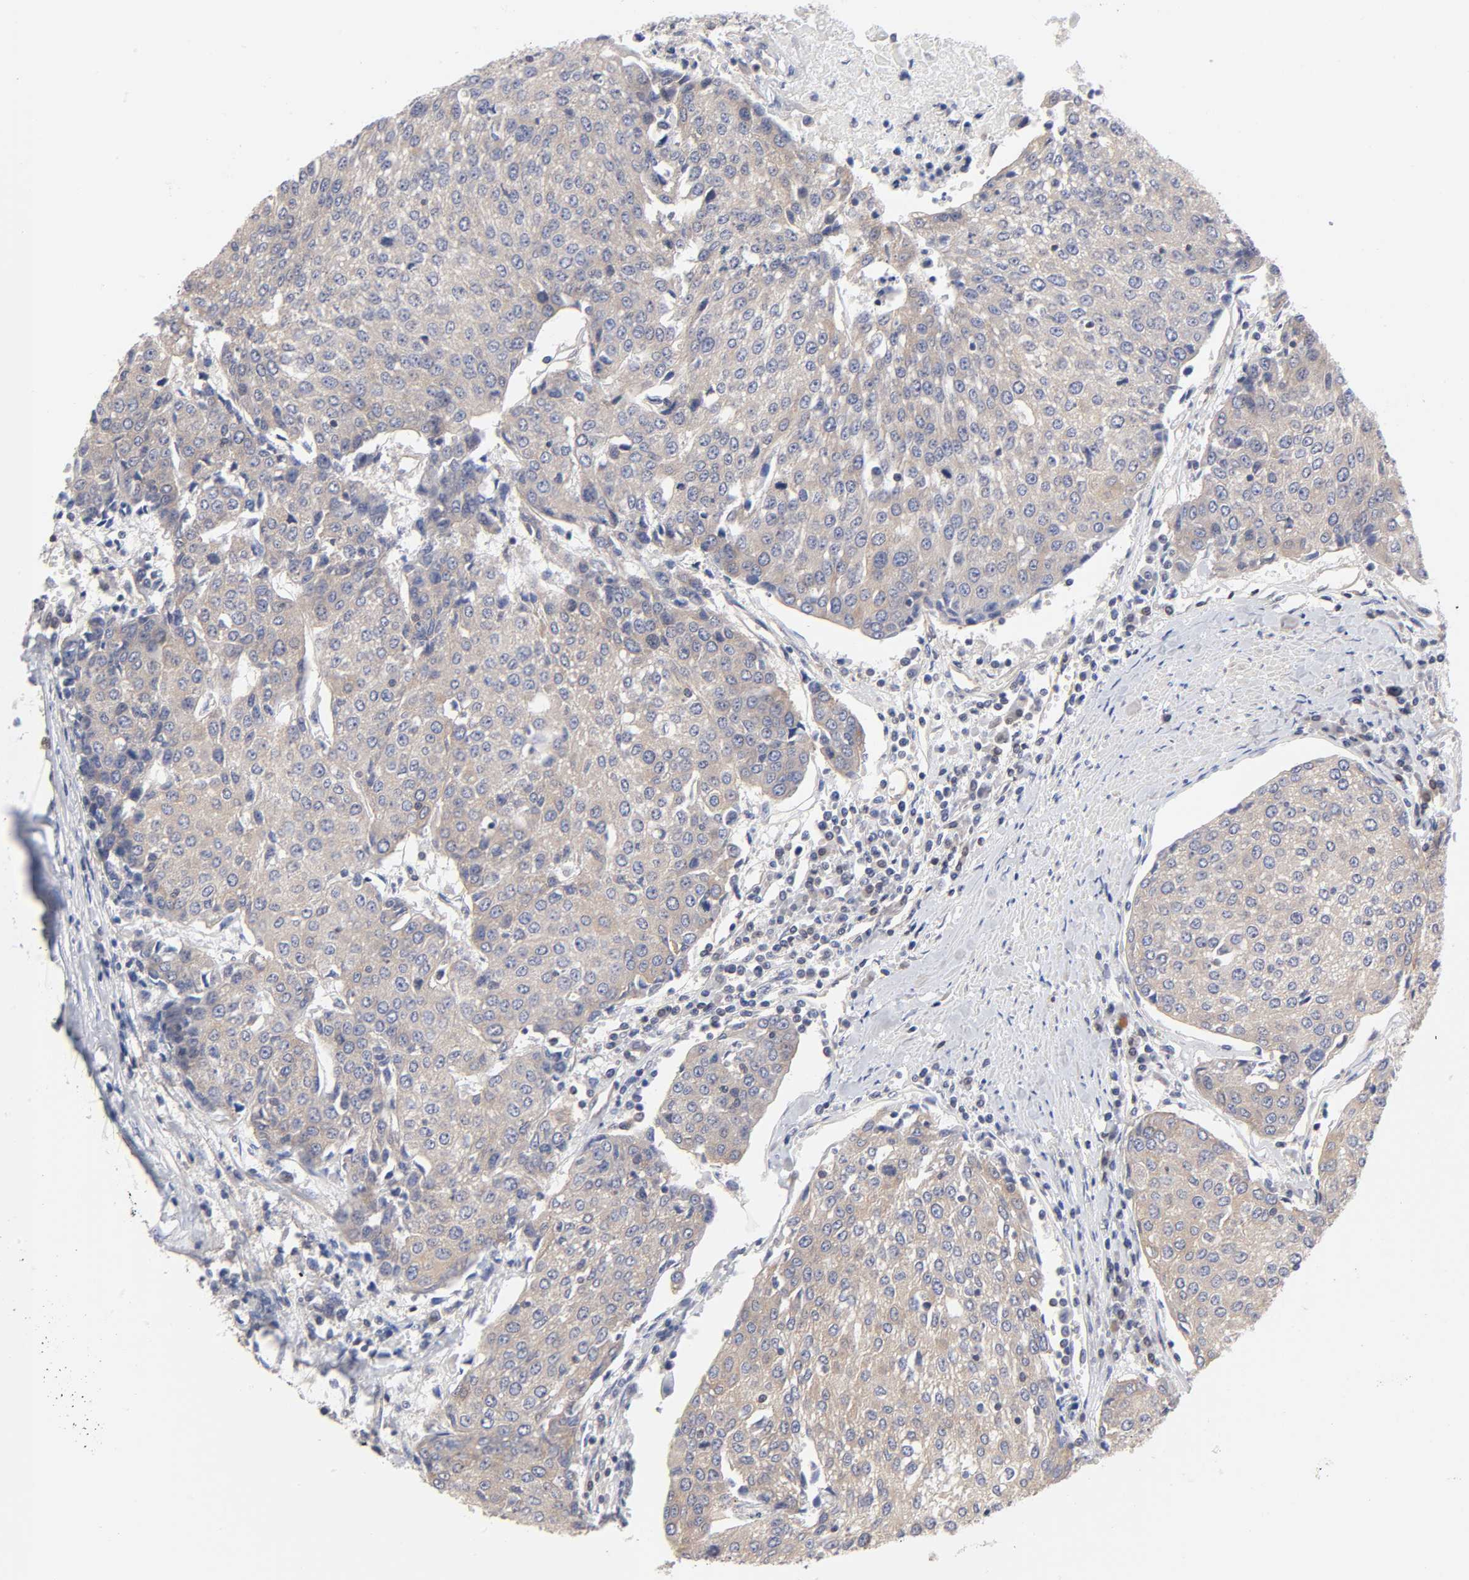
{"staining": {"intensity": "weak", "quantity": ">75%", "location": "cytoplasmic/membranous"}, "tissue": "urothelial cancer", "cell_type": "Tumor cells", "image_type": "cancer", "snomed": [{"axis": "morphology", "description": "Urothelial carcinoma, High grade"}, {"axis": "topography", "description": "Urinary bladder"}], "caption": "There is low levels of weak cytoplasmic/membranous staining in tumor cells of urothelial carcinoma (high-grade), as demonstrated by immunohistochemical staining (brown color).", "gene": "STRN3", "patient": {"sex": "female", "age": 85}}